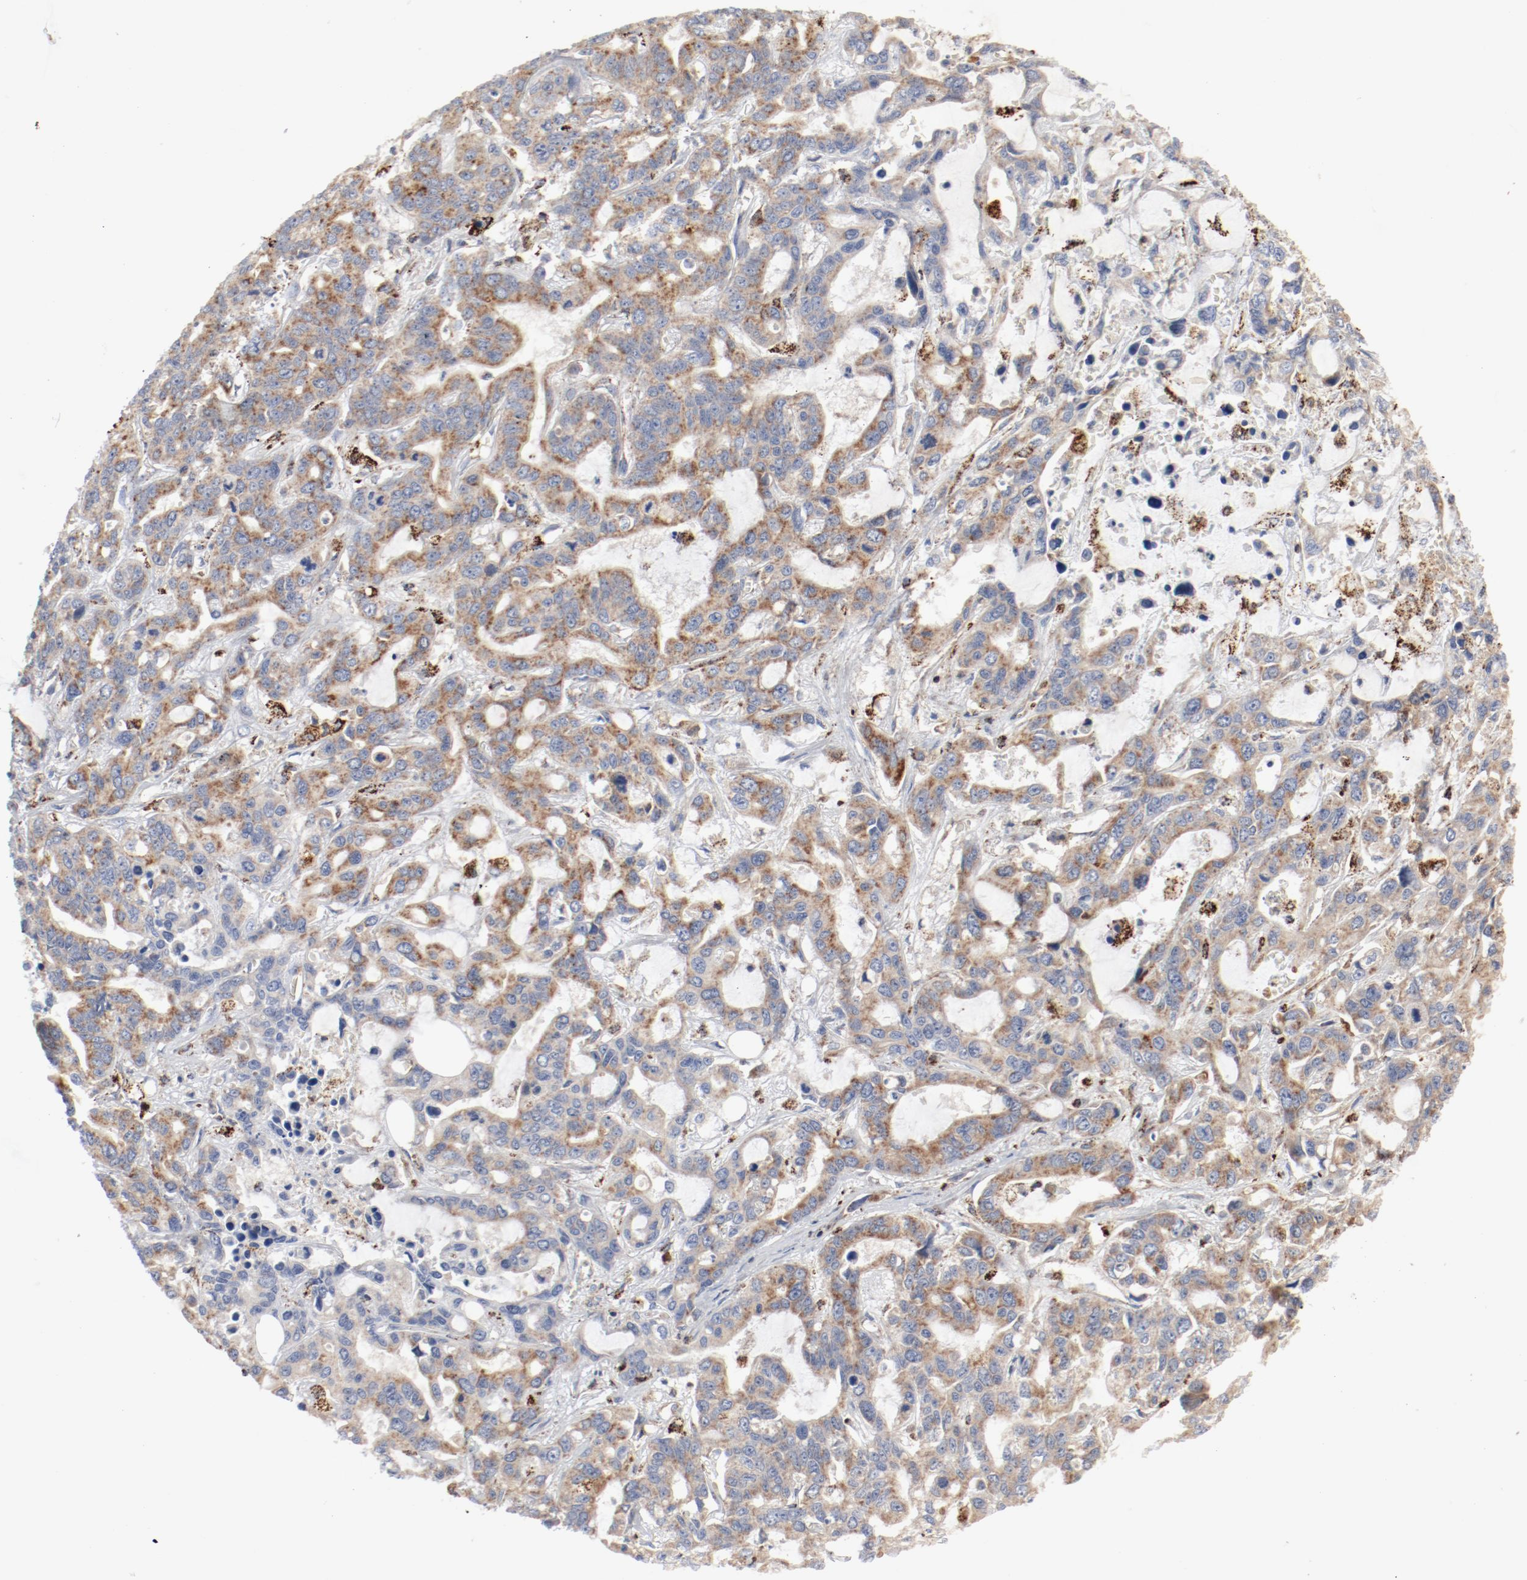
{"staining": {"intensity": "weak", "quantity": "25%-75%", "location": "cytoplasmic/membranous"}, "tissue": "liver cancer", "cell_type": "Tumor cells", "image_type": "cancer", "snomed": [{"axis": "morphology", "description": "Cholangiocarcinoma"}, {"axis": "topography", "description": "Liver"}], "caption": "This is a photomicrograph of immunohistochemistry (IHC) staining of liver cholangiocarcinoma, which shows weak staining in the cytoplasmic/membranous of tumor cells.", "gene": "SETD3", "patient": {"sex": "female", "age": 65}}